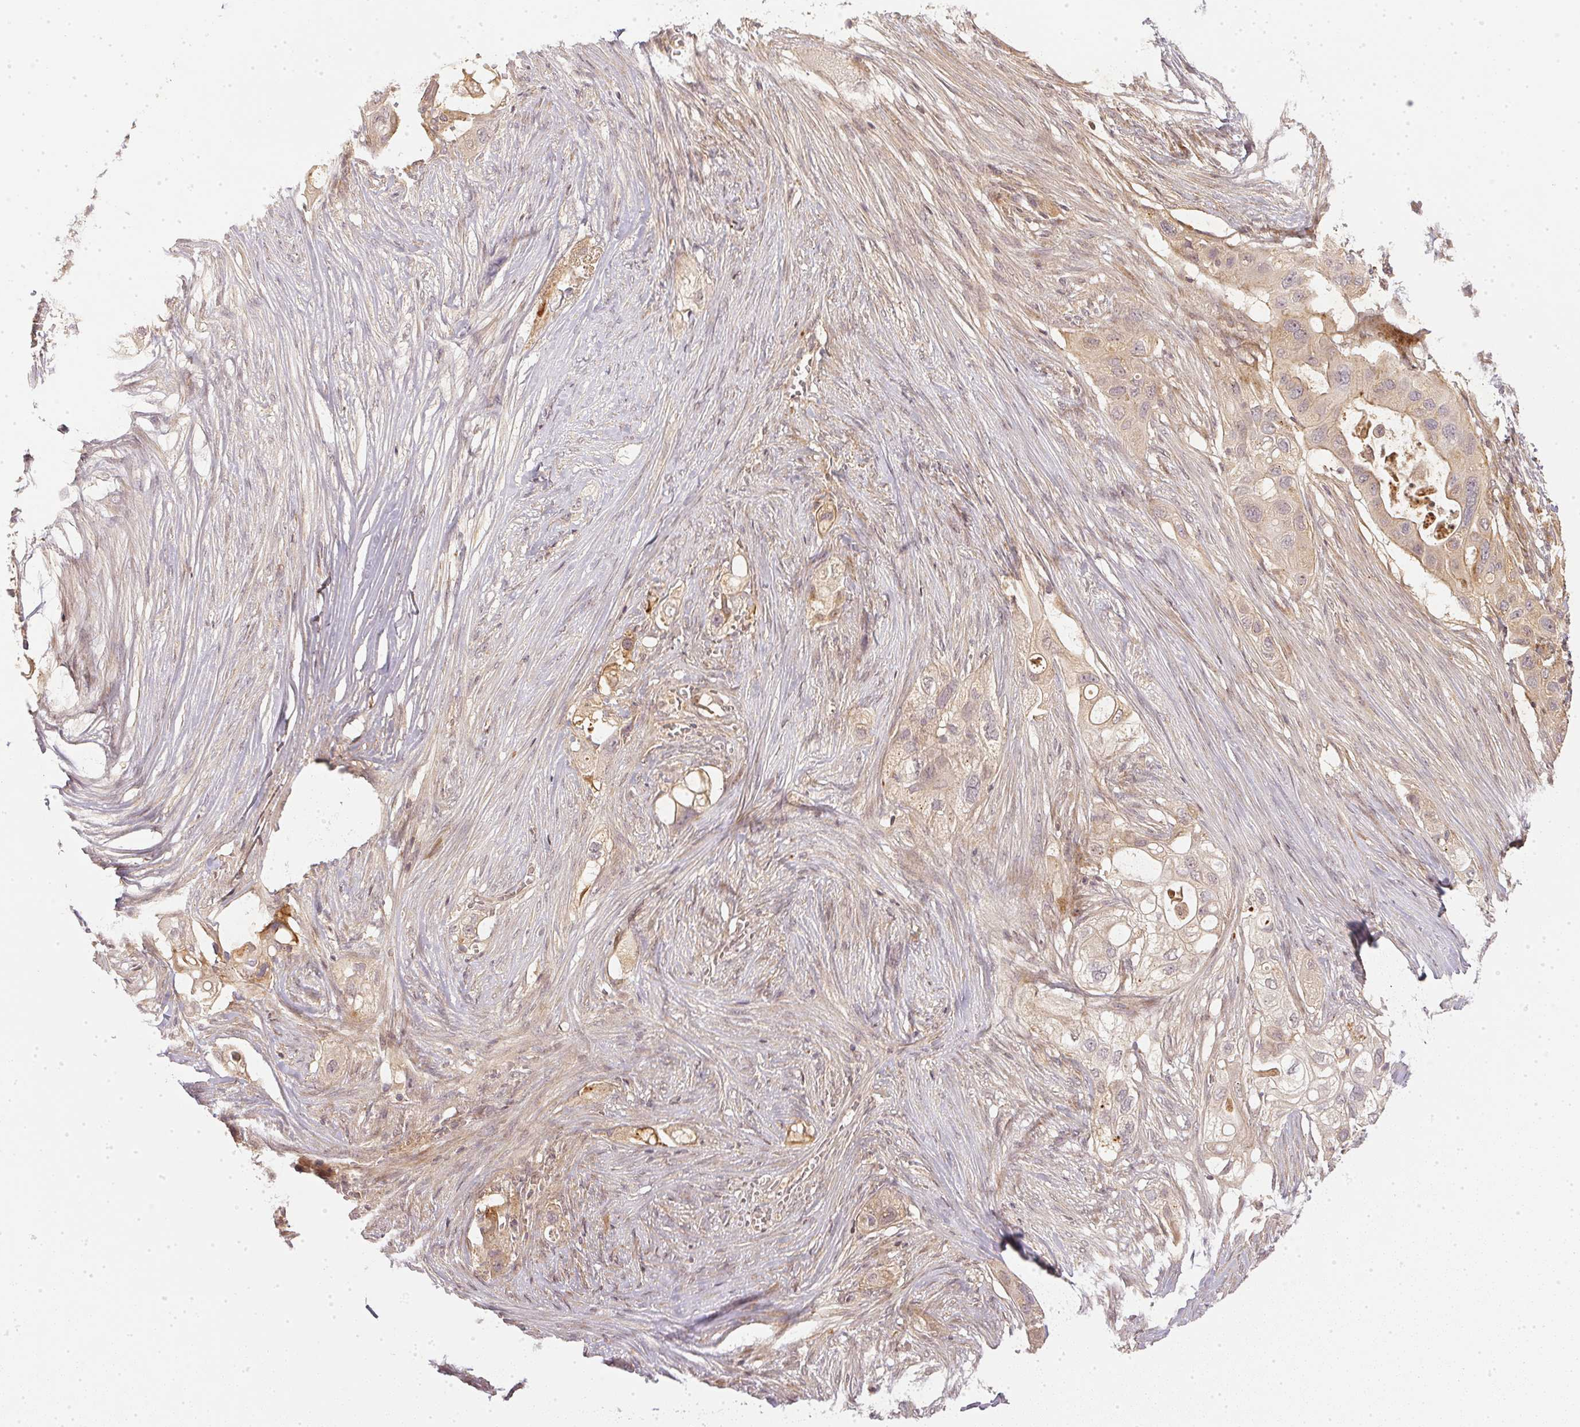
{"staining": {"intensity": "negative", "quantity": "none", "location": "none"}, "tissue": "pancreatic cancer", "cell_type": "Tumor cells", "image_type": "cancer", "snomed": [{"axis": "morphology", "description": "Adenocarcinoma, NOS"}, {"axis": "topography", "description": "Pancreas"}], "caption": "Tumor cells are negative for protein expression in human pancreatic cancer.", "gene": "SERPINE1", "patient": {"sex": "female", "age": 72}}